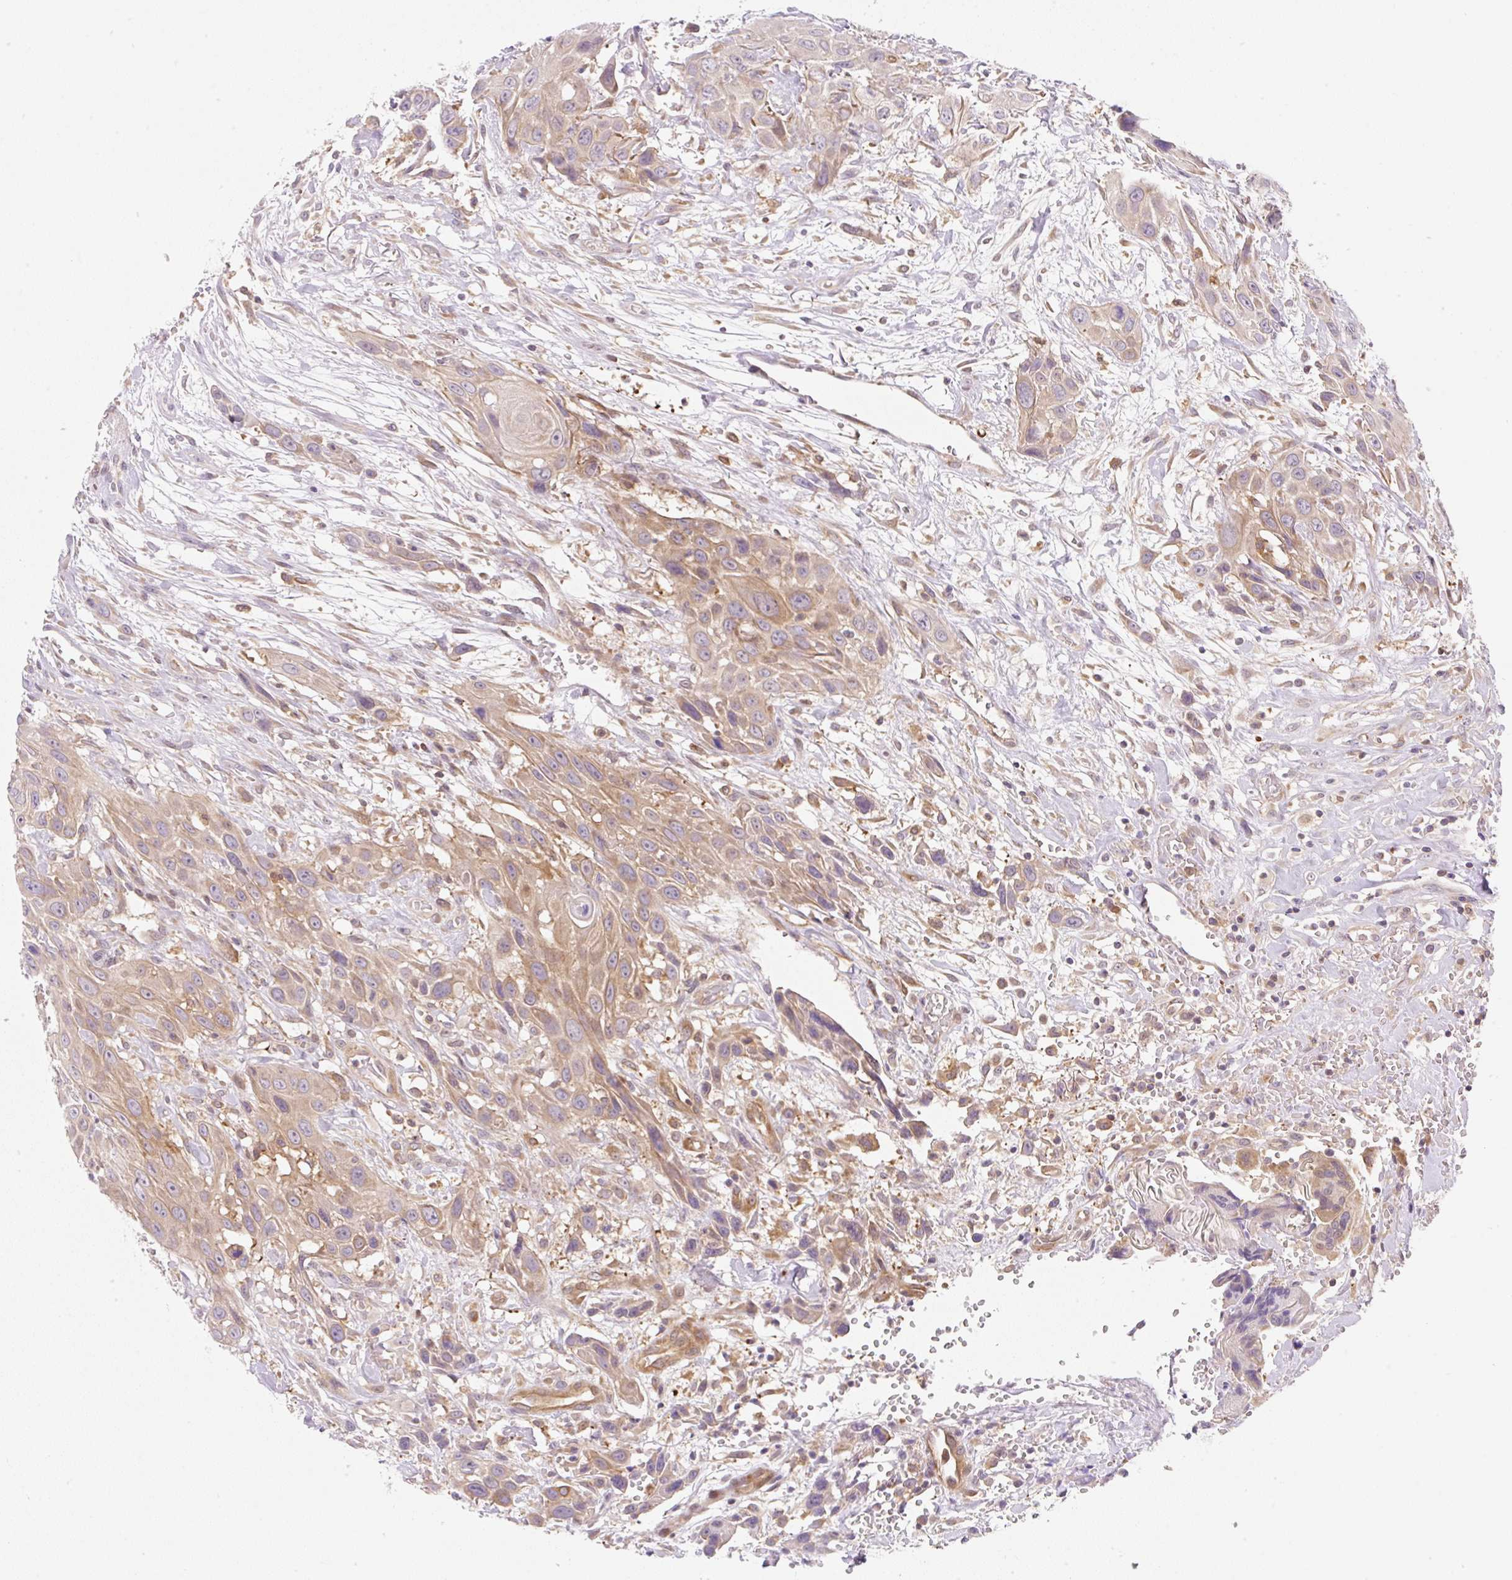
{"staining": {"intensity": "moderate", "quantity": ">75%", "location": "cytoplasmic/membranous"}, "tissue": "head and neck cancer", "cell_type": "Tumor cells", "image_type": "cancer", "snomed": [{"axis": "morphology", "description": "Squamous cell carcinoma, NOS"}, {"axis": "topography", "description": "Head-Neck"}], "caption": "A medium amount of moderate cytoplasmic/membranous positivity is appreciated in about >75% of tumor cells in head and neck cancer (squamous cell carcinoma) tissue.", "gene": "OMA1", "patient": {"sex": "male", "age": 81}}